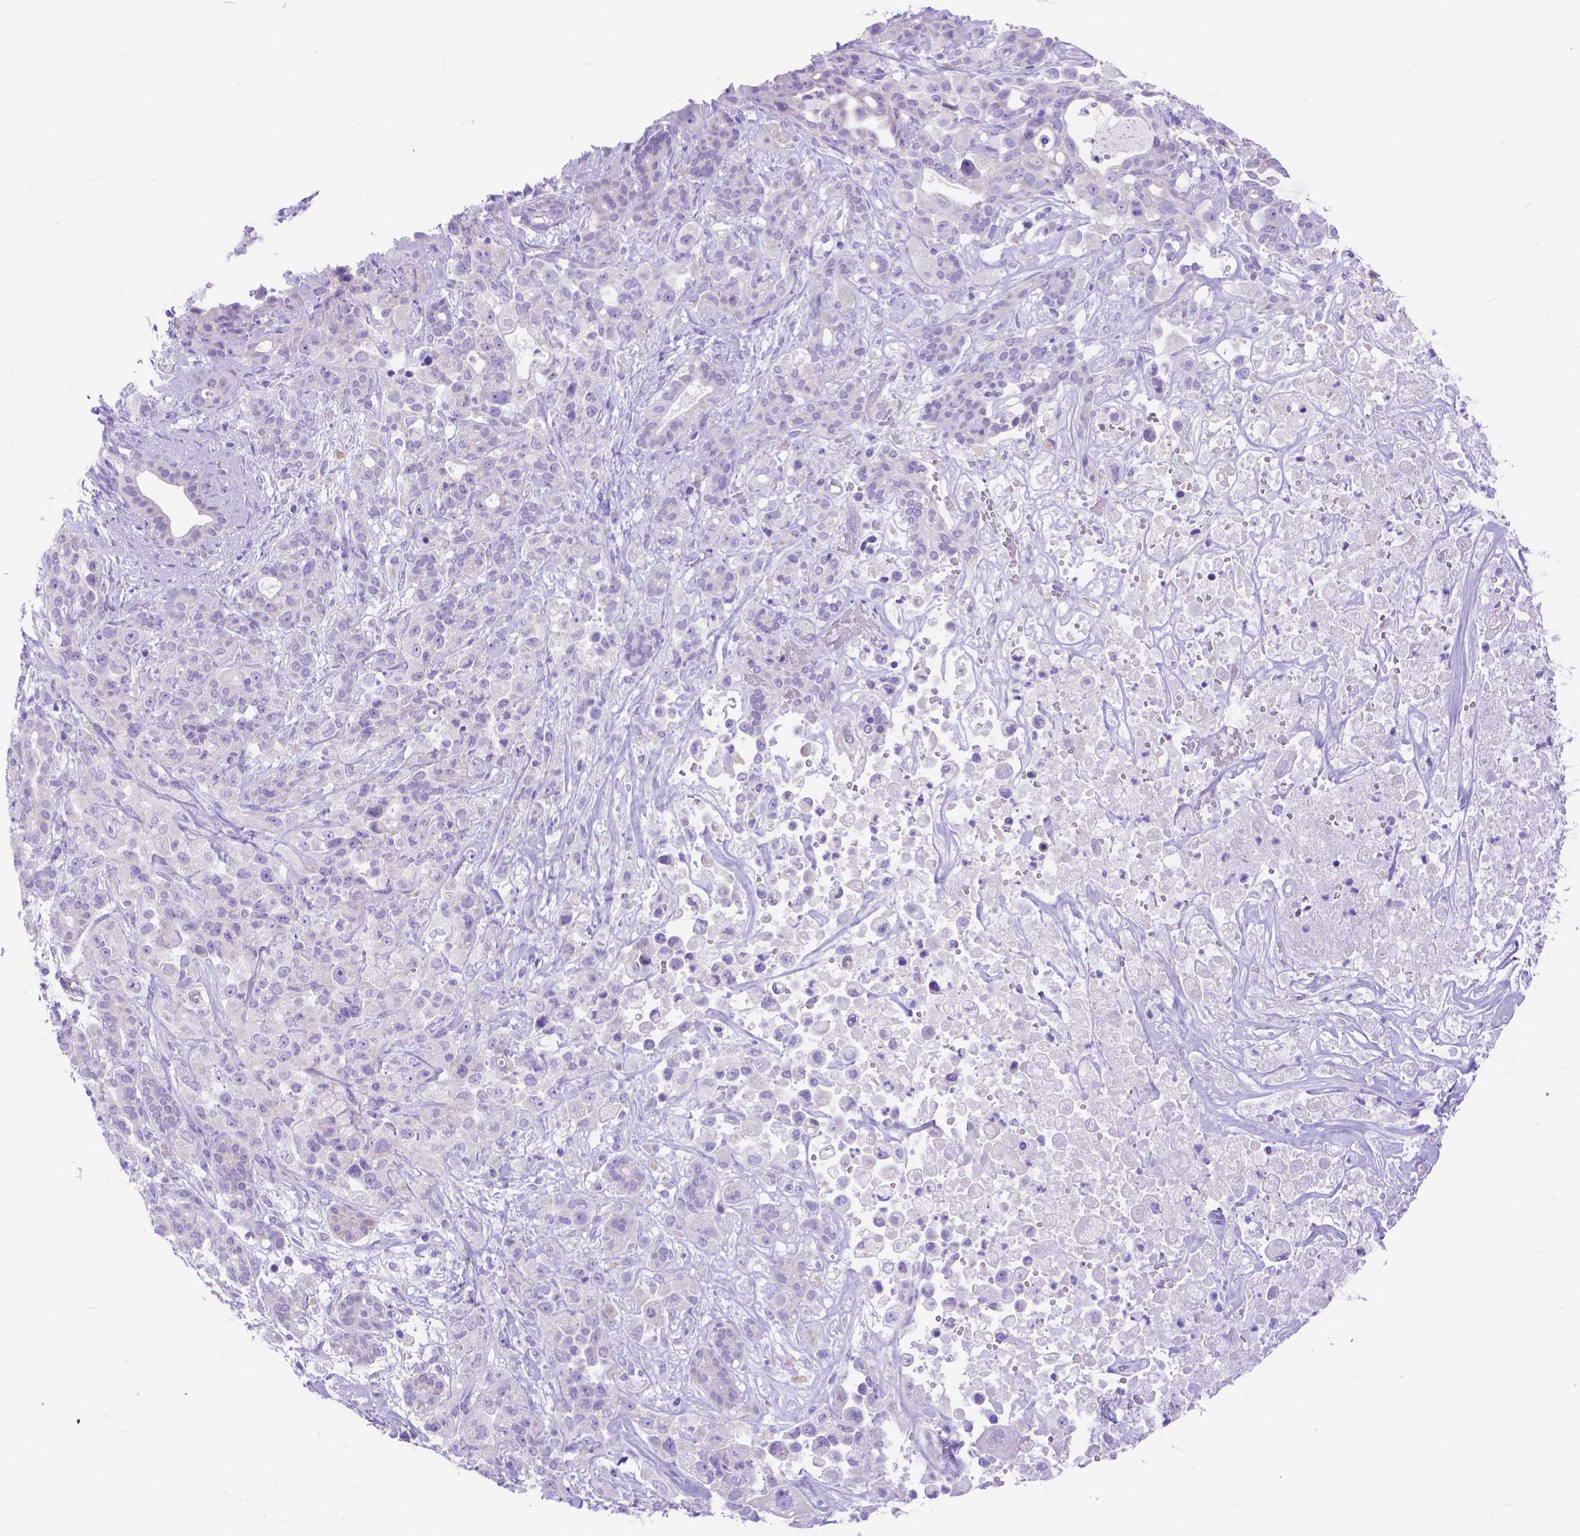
{"staining": {"intensity": "negative", "quantity": "none", "location": "none"}, "tissue": "pancreatic cancer", "cell_type": "Tumor cells", "image_type": "cancer", "snomed": [{"axis": "morphology", "description": "Adenocarcinoma, NOS"}, {"axis": "topography", "description": "Pancreas"}], "caption": "The histopathology image reveals no significant staining in tumor cells of adenocarcinoma (pancreatic). The staining was performed using DAB to visualize the protein expression in brown, while the nuclei were stained in blue with hematoxylin (Magnification: 20x).", "gene": "DHRS2", "patient": {"sex": "male", "age": 44}}